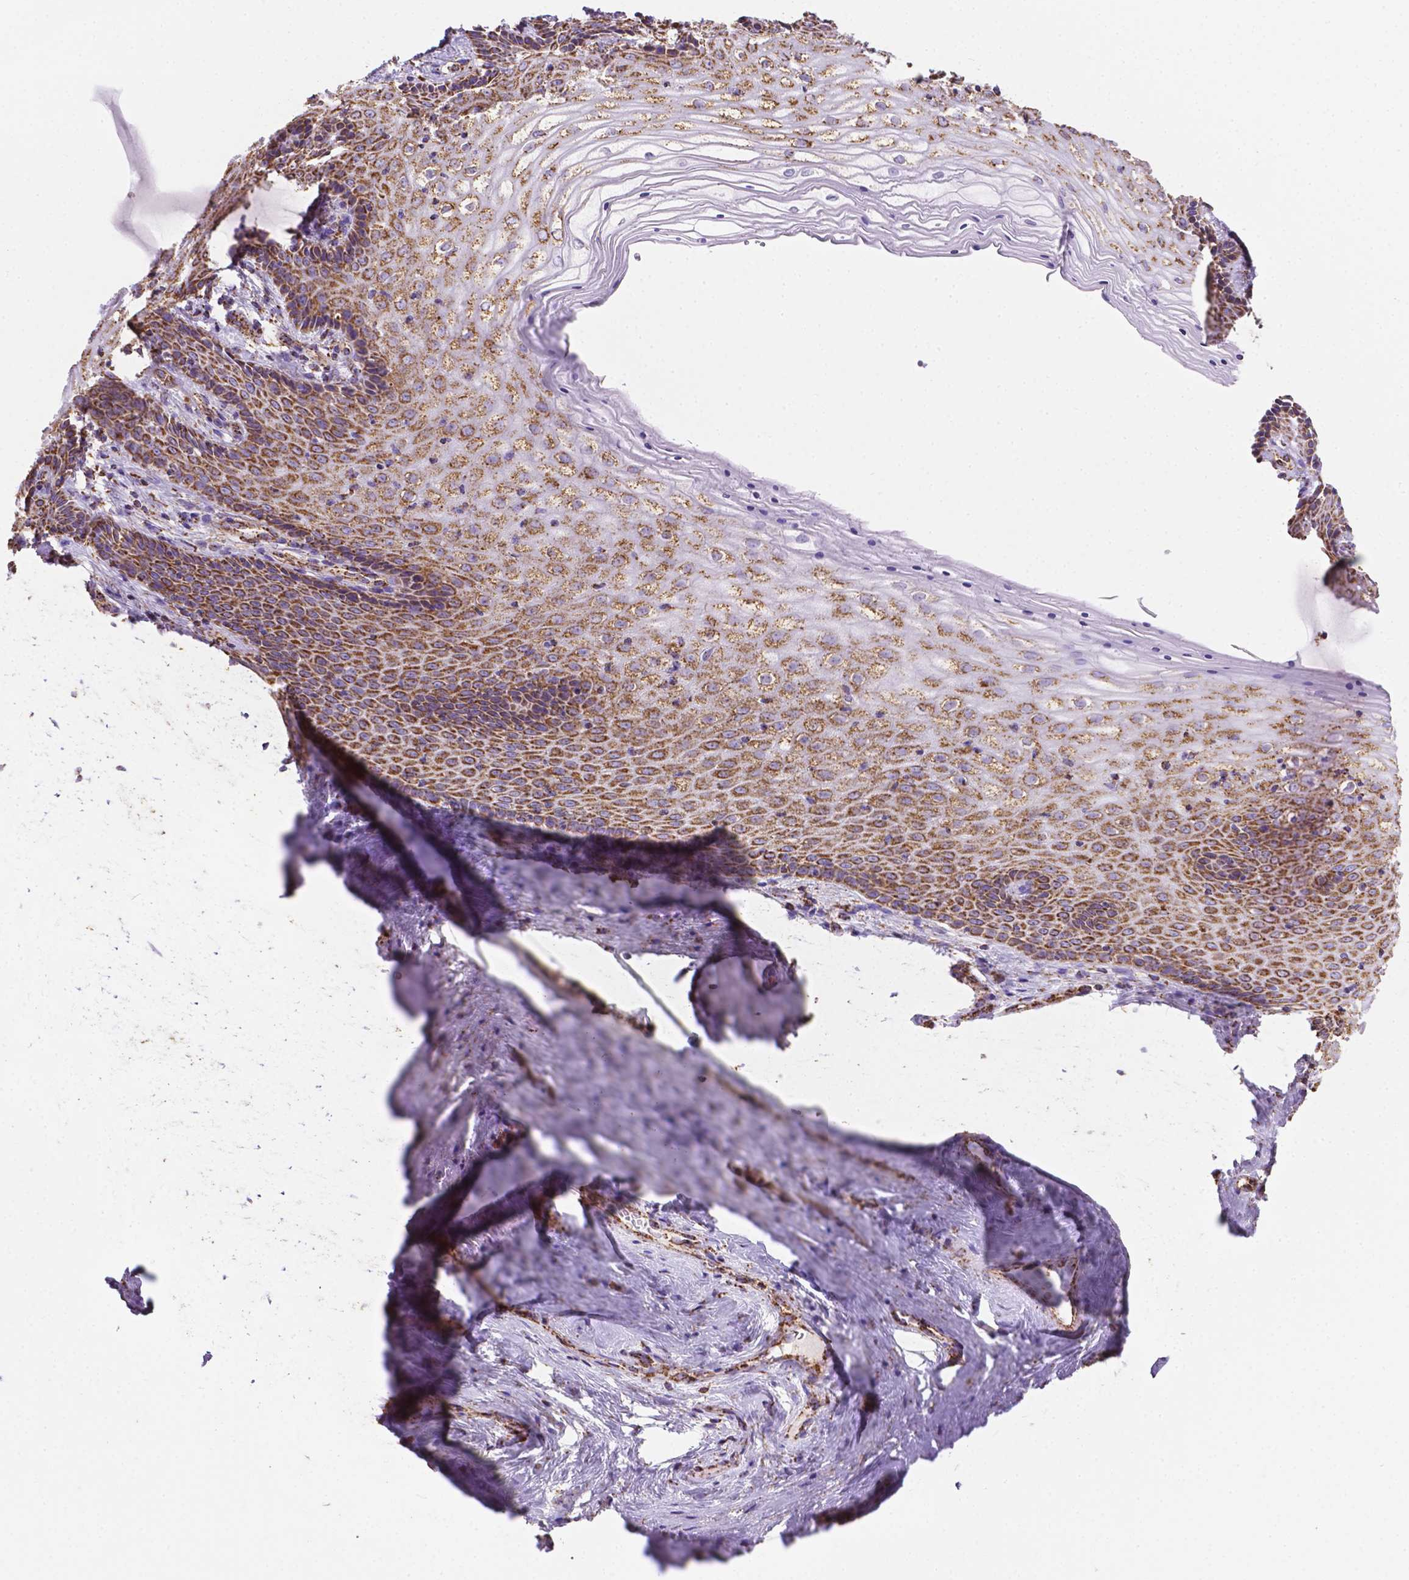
{"staining": {"intensity": "strong", "quantity": ">75%", "location": "cytoplasmic/membranous"}, "tissue": "vagina", "cell_type": "Squamous epithelial cells", "image_type": "normal", "snomed": [{"axis": "morphology", "description": "Normal tissue, NOS"}, {"axis": "topography", "description": "Vagina"}], "caption": "Immunohistochemistry (IHC) staining of benign vagina, which displays high levels of strong cytoplasmic/membranous expression in approximately >75% of squamous epithelial cells indicating strong cytoplasmic/membranous protein expression. The staining was performed using DAB (3,3'-diaminobenzidine) (brown) for protein detection and nuclei were counterstained in hematoxylin (blue).", "gene": "RMDN3", "patient": {"sex": "female", "age": 45}}